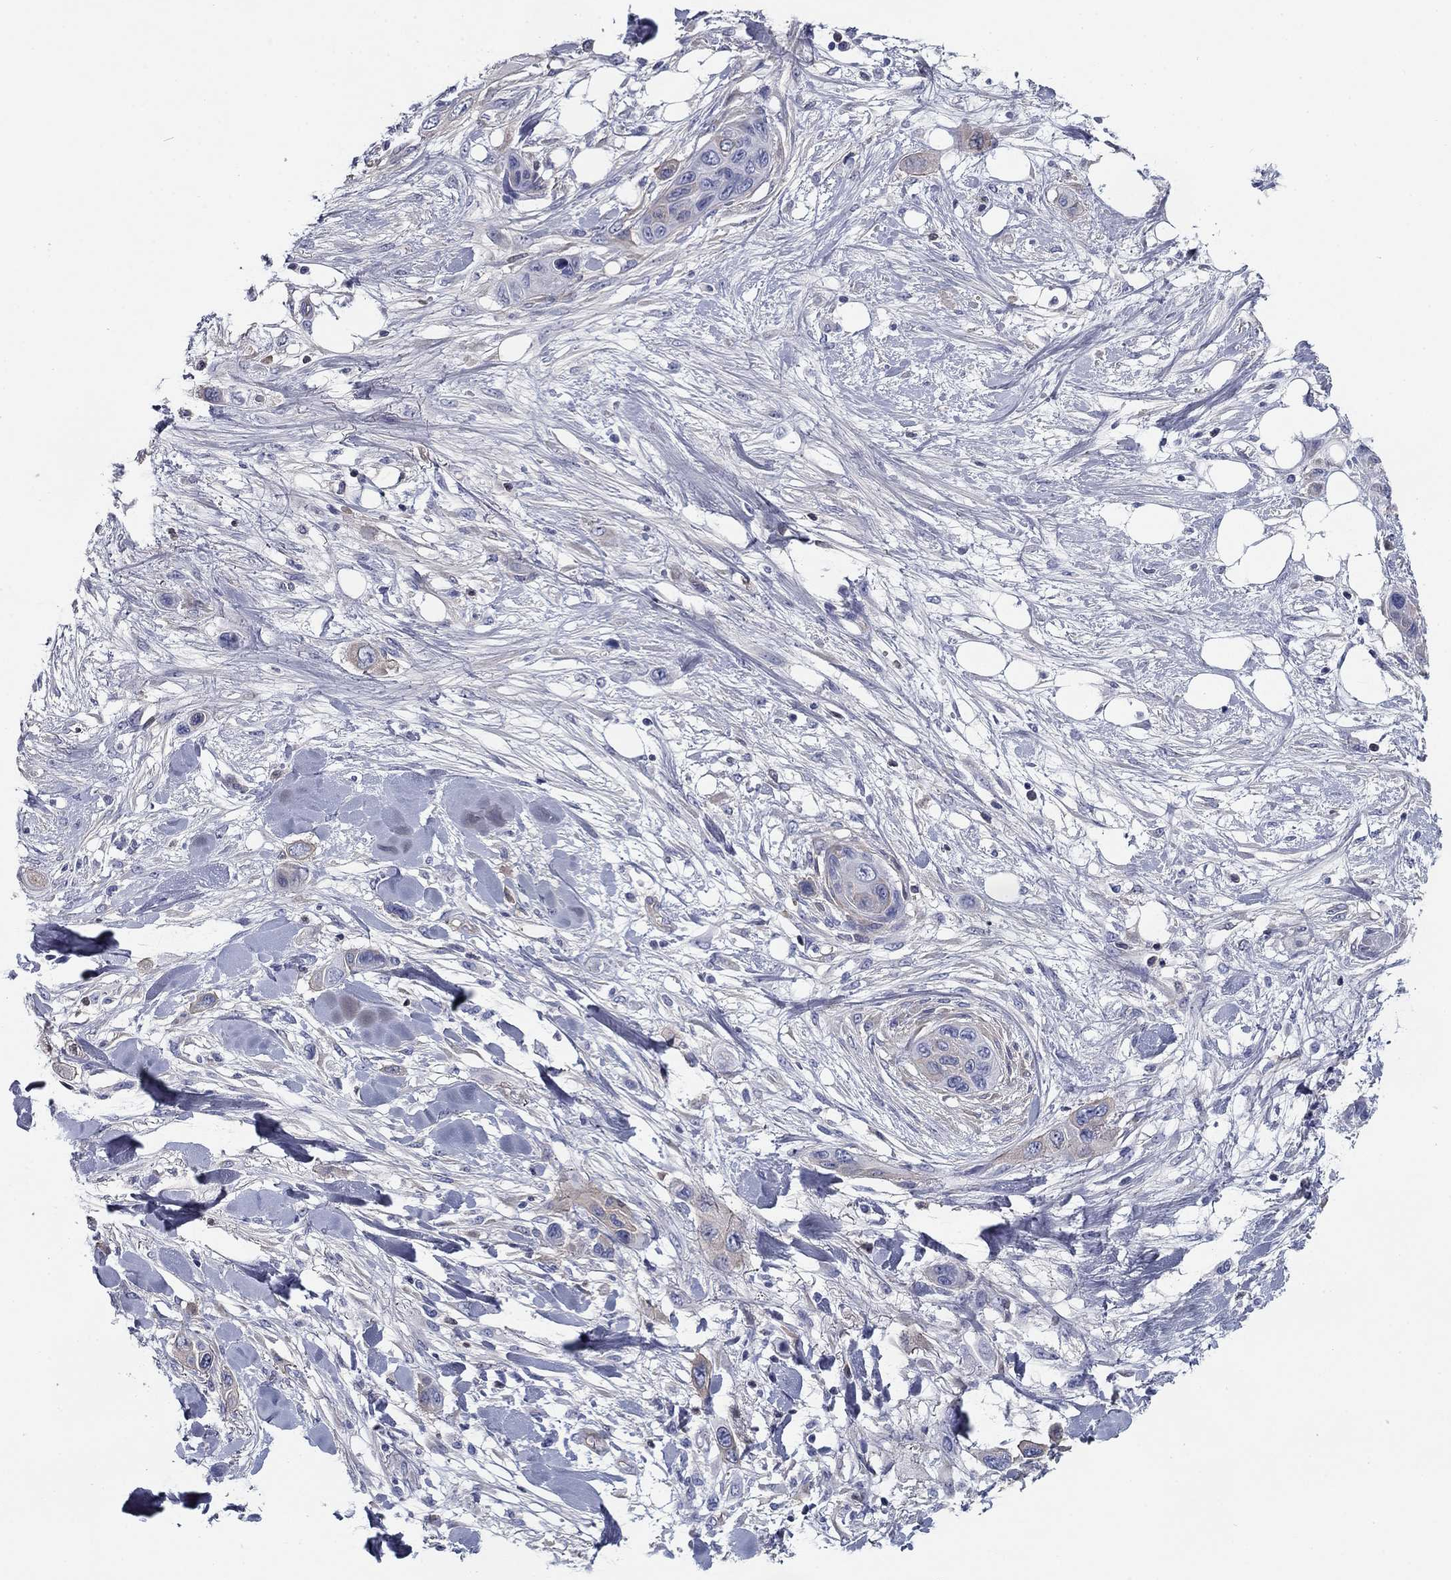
{"staining": {"intensity": "negative", "quantity": "none", "location": "none"}, "tissue": "skin cancer", "cell_type": "Tumor cells", "image_type": "cancer", "snomed": [{"axis": "morphology", "description": "Squamous cell carcinoma, NOS"}, {"axis": "topography", "description": "Skin"}], "caption": "This is an immunohistochemistry micrograph of skin cancer (squamous cell carcinoma). There is no expression in tumor cells.", "gene": "CPLX4", "patient": {"sex": "male", "age": 79}}